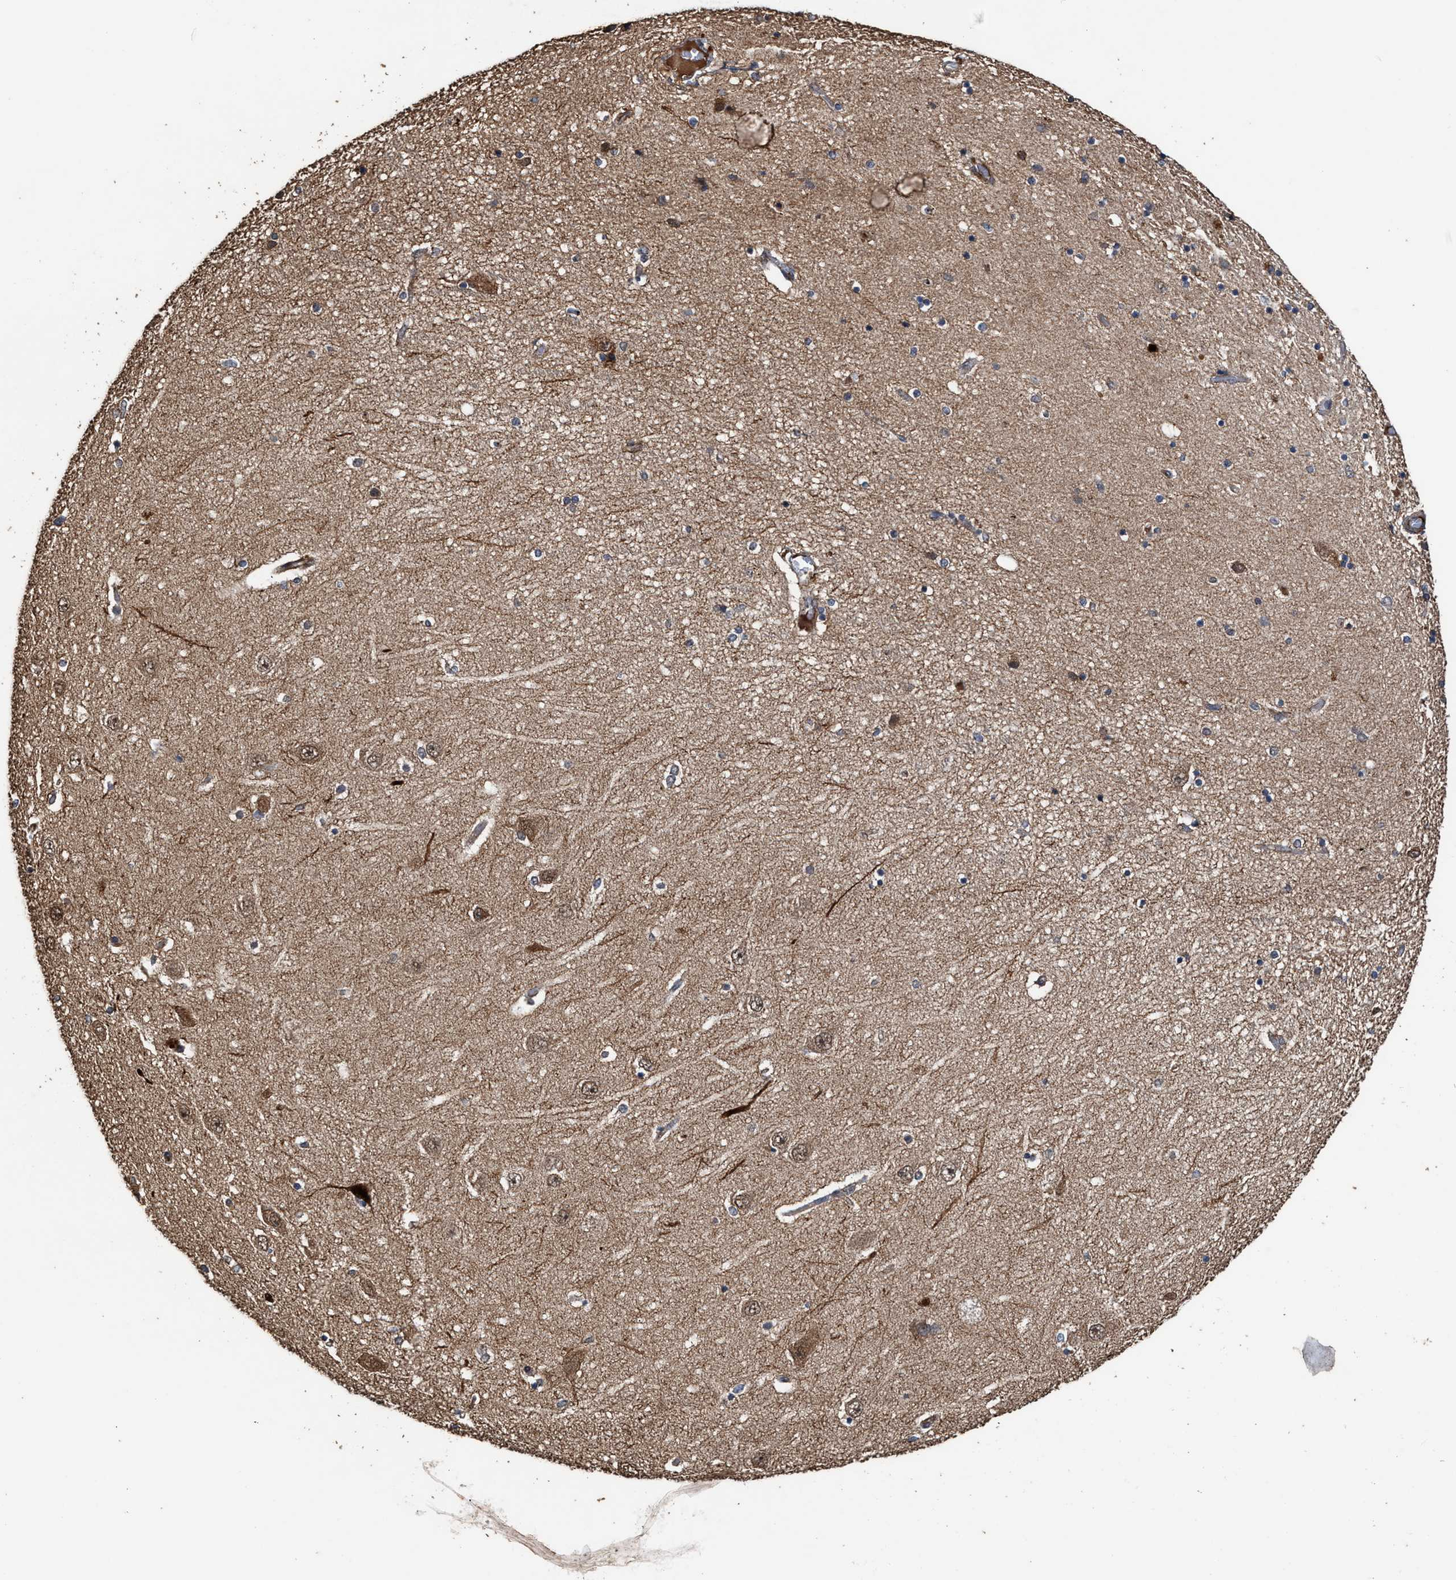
{"staining": {"intensity": "moderate", "quantity": "<25%", "location": "cytoplasmic/membranous"}, "tissue": "hippocampus", "cell_type": "Glial cells", "image_type": "normal", "snomed": [{"axis": "morphology", "description": "Normal tissue, NOS"}, {"axis": "topography", "description": "Hippocampus"}], "caption": "Glial cells reveal low levels of moderate cytoplasmic/membranous positivity in approximately <25% of cells in benign hippocampus.", "gene": "ZNHIT6", "patient": {"sex": "female", "age": 54}}